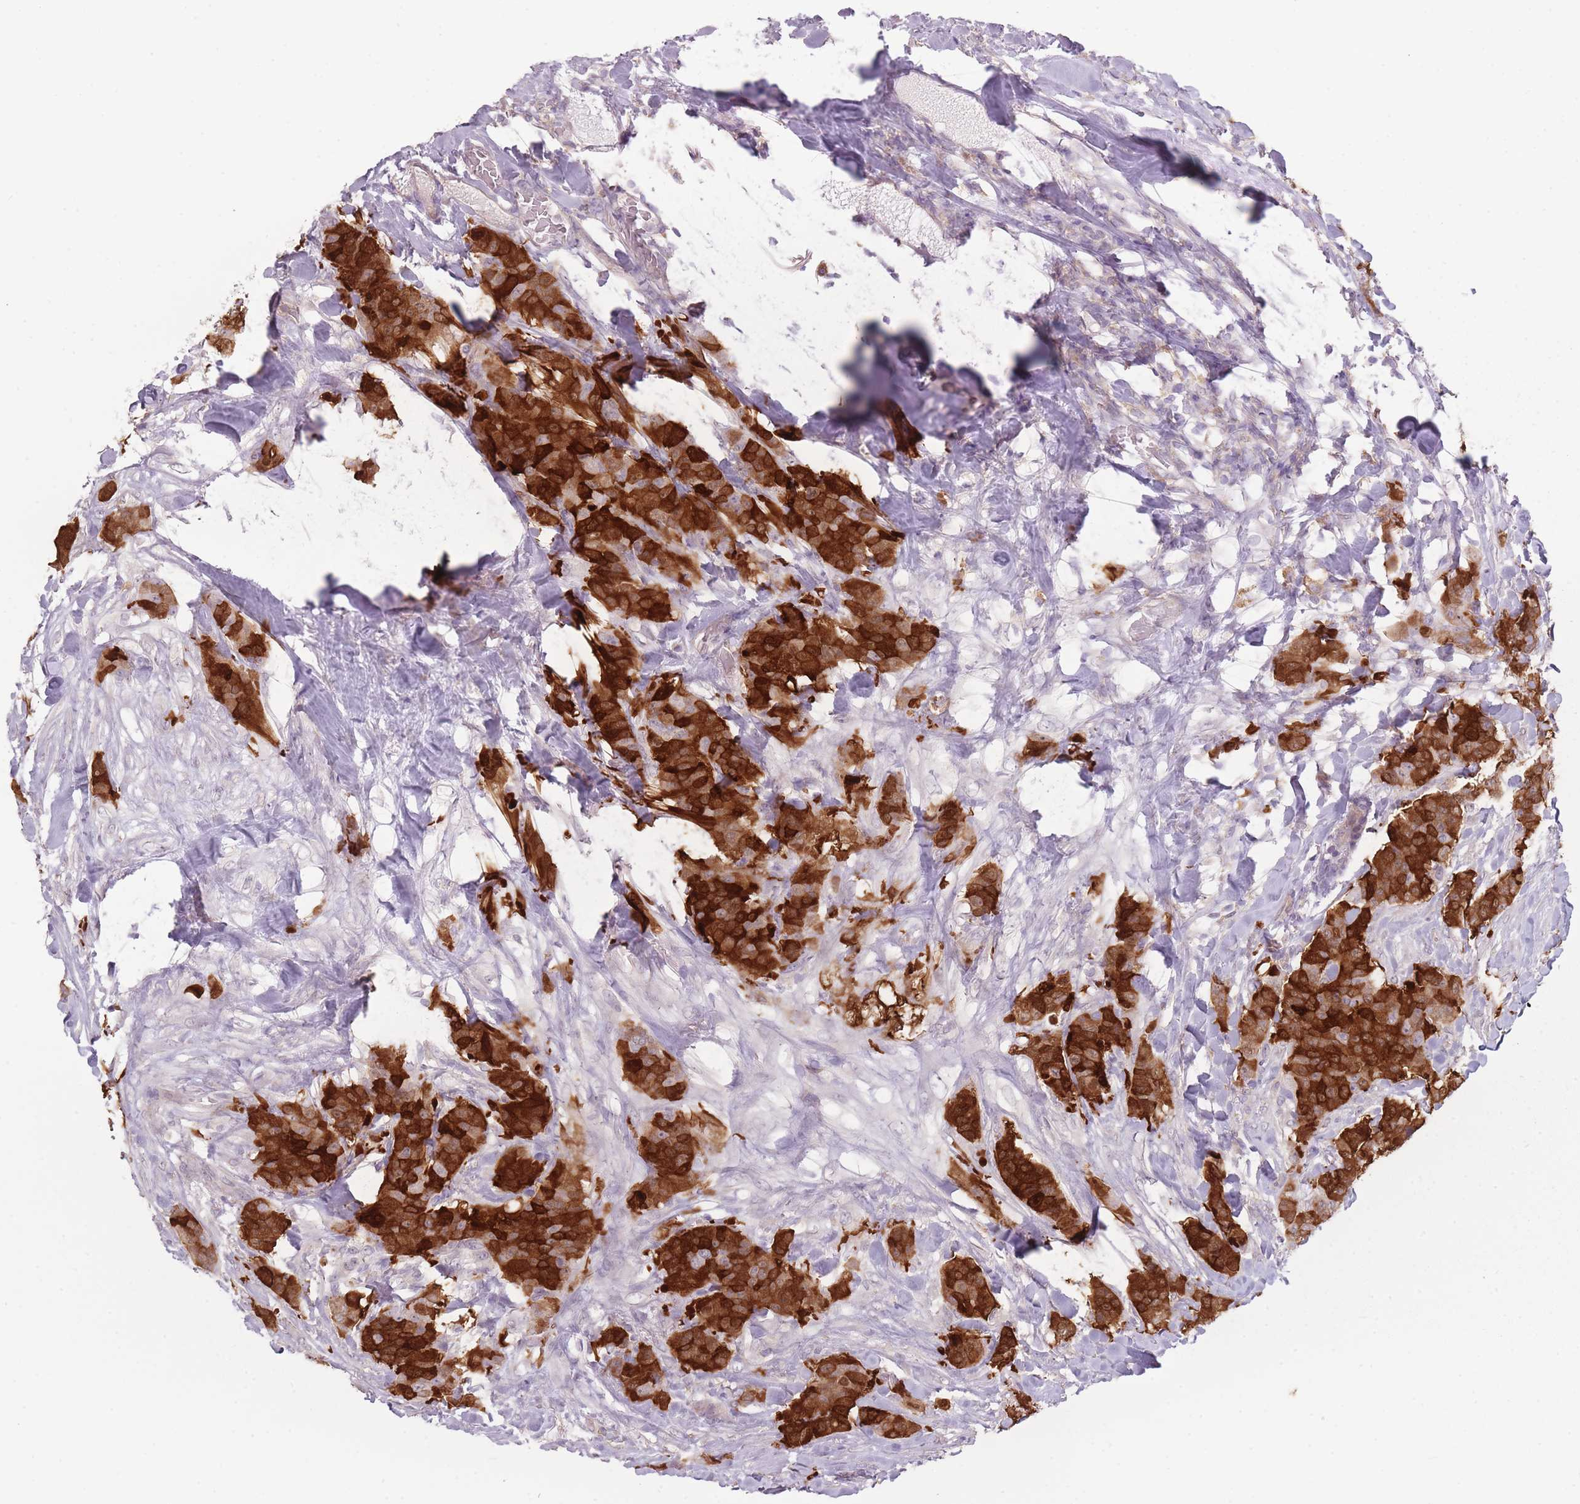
{"staining": {"intensity": "strong", "quantity": ">75%", "location": "cytoplasmic/membranous"}, "tissue": "breast cancer", "cell_type": "Tumor cells", "image_type": "cancer", "snomed": [{"axis": "morphology", "description": "Duct carcinoma"}, {"axis": "topography", "description": "Breast"}], "caption": "The immunohistochemical stain labels strong cytoplasmic/membranous positivity in tumor cells of infiltrating ductal carcinoma (breast) tissue. (DAB (3,3'-diaminobenzidine) IHC, brown staining for protein, blue staining for nuclei).", "gene": "TET3", "patient": {"sex": "female", "age": 40}}